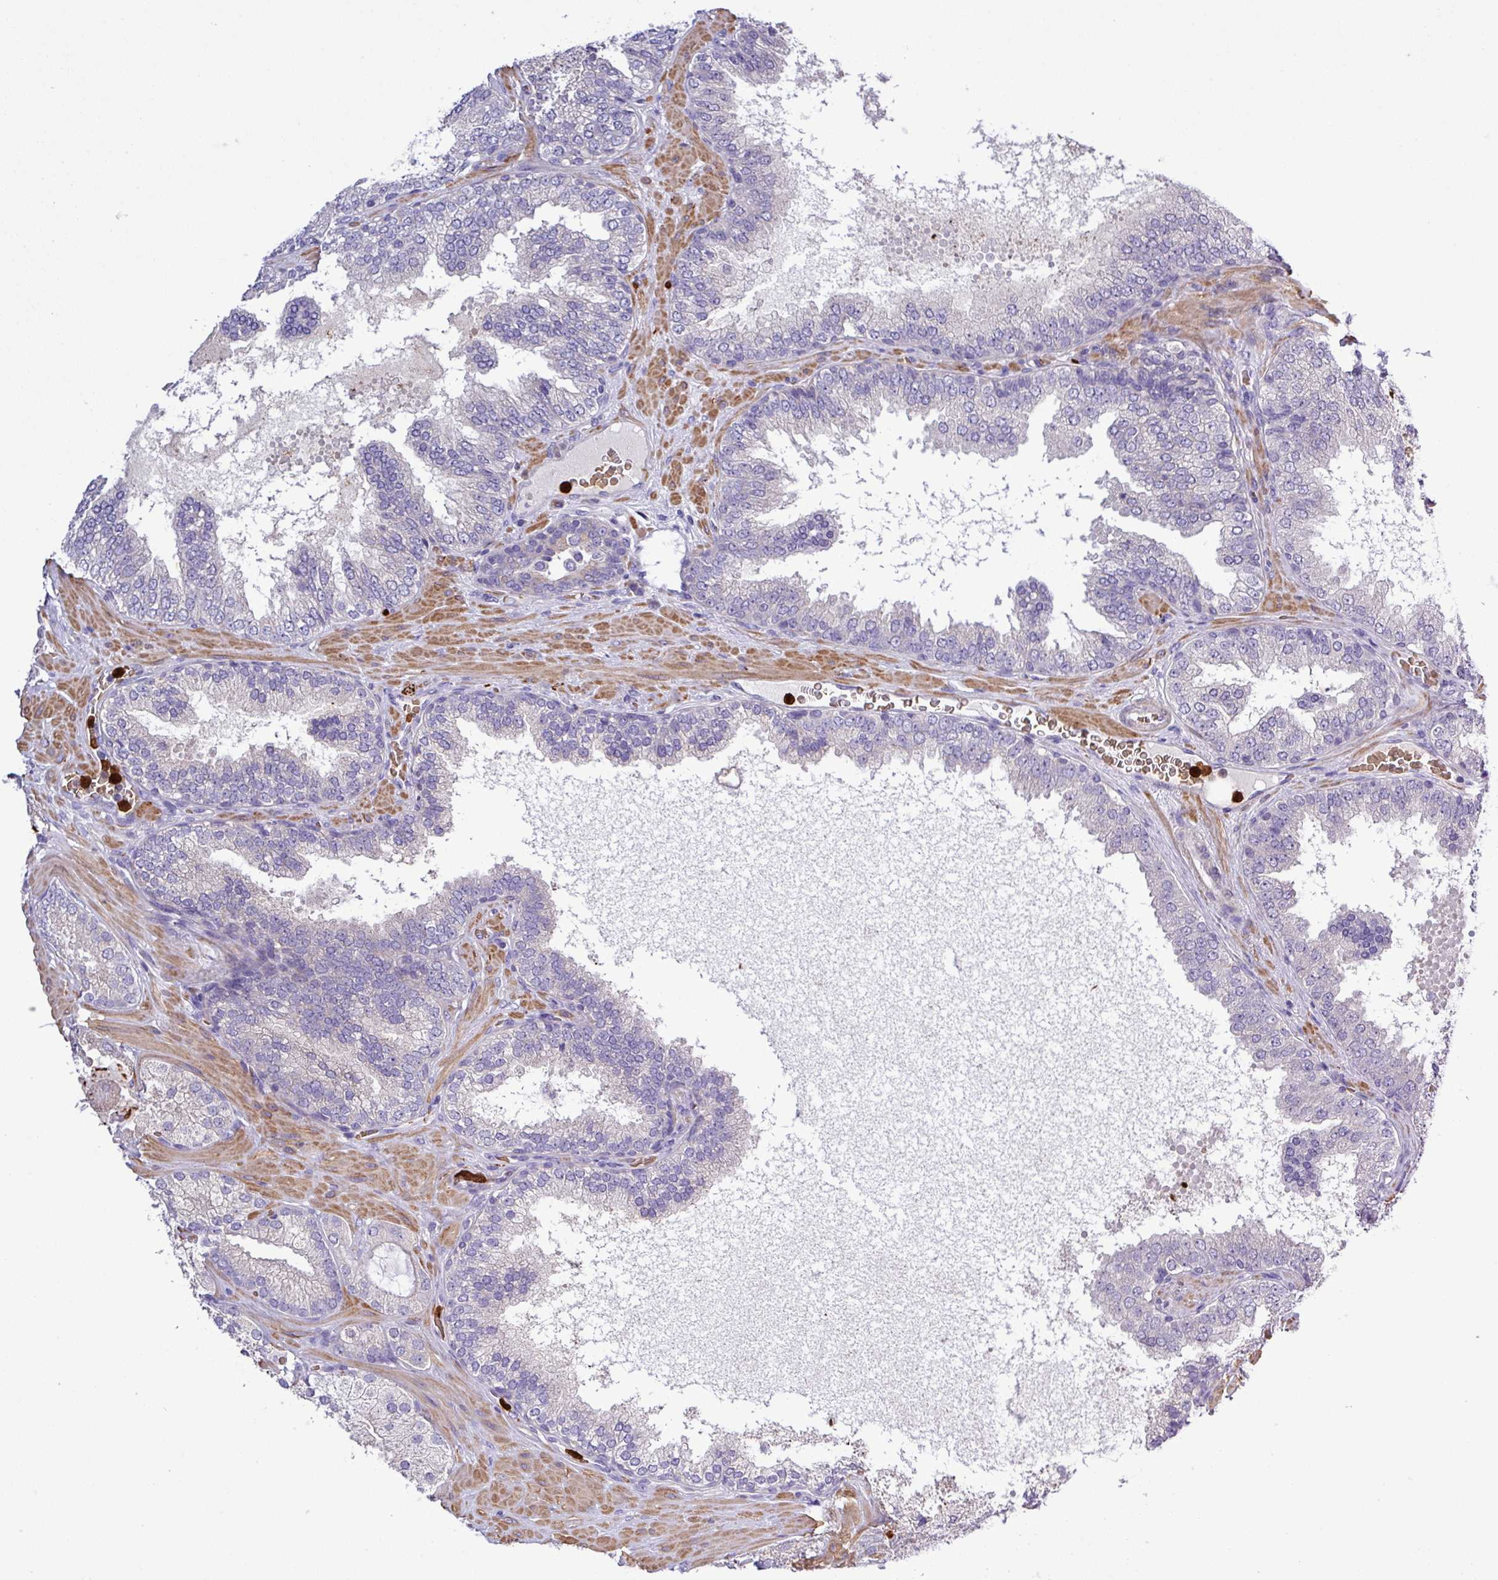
{"staining": {"intensity": "negative", "quantity": "none", "location": "none"}, "tissue": "prostate cancer", "cell_type": "Tumor cells", "image_type": "cancer", "snomed": [{"axis": "morphology", "description": "Adenocarcinoma, High grade"}, {"axis": "topography", "description": "Prostate"}], "caption": "High-grade adenocarcinoma (prostate) was stained to show a protein in brown. There is no significant positivity in tumor cells.", "gene": "MGAT4B", "patient": {"sex": "male", "age": 68}}